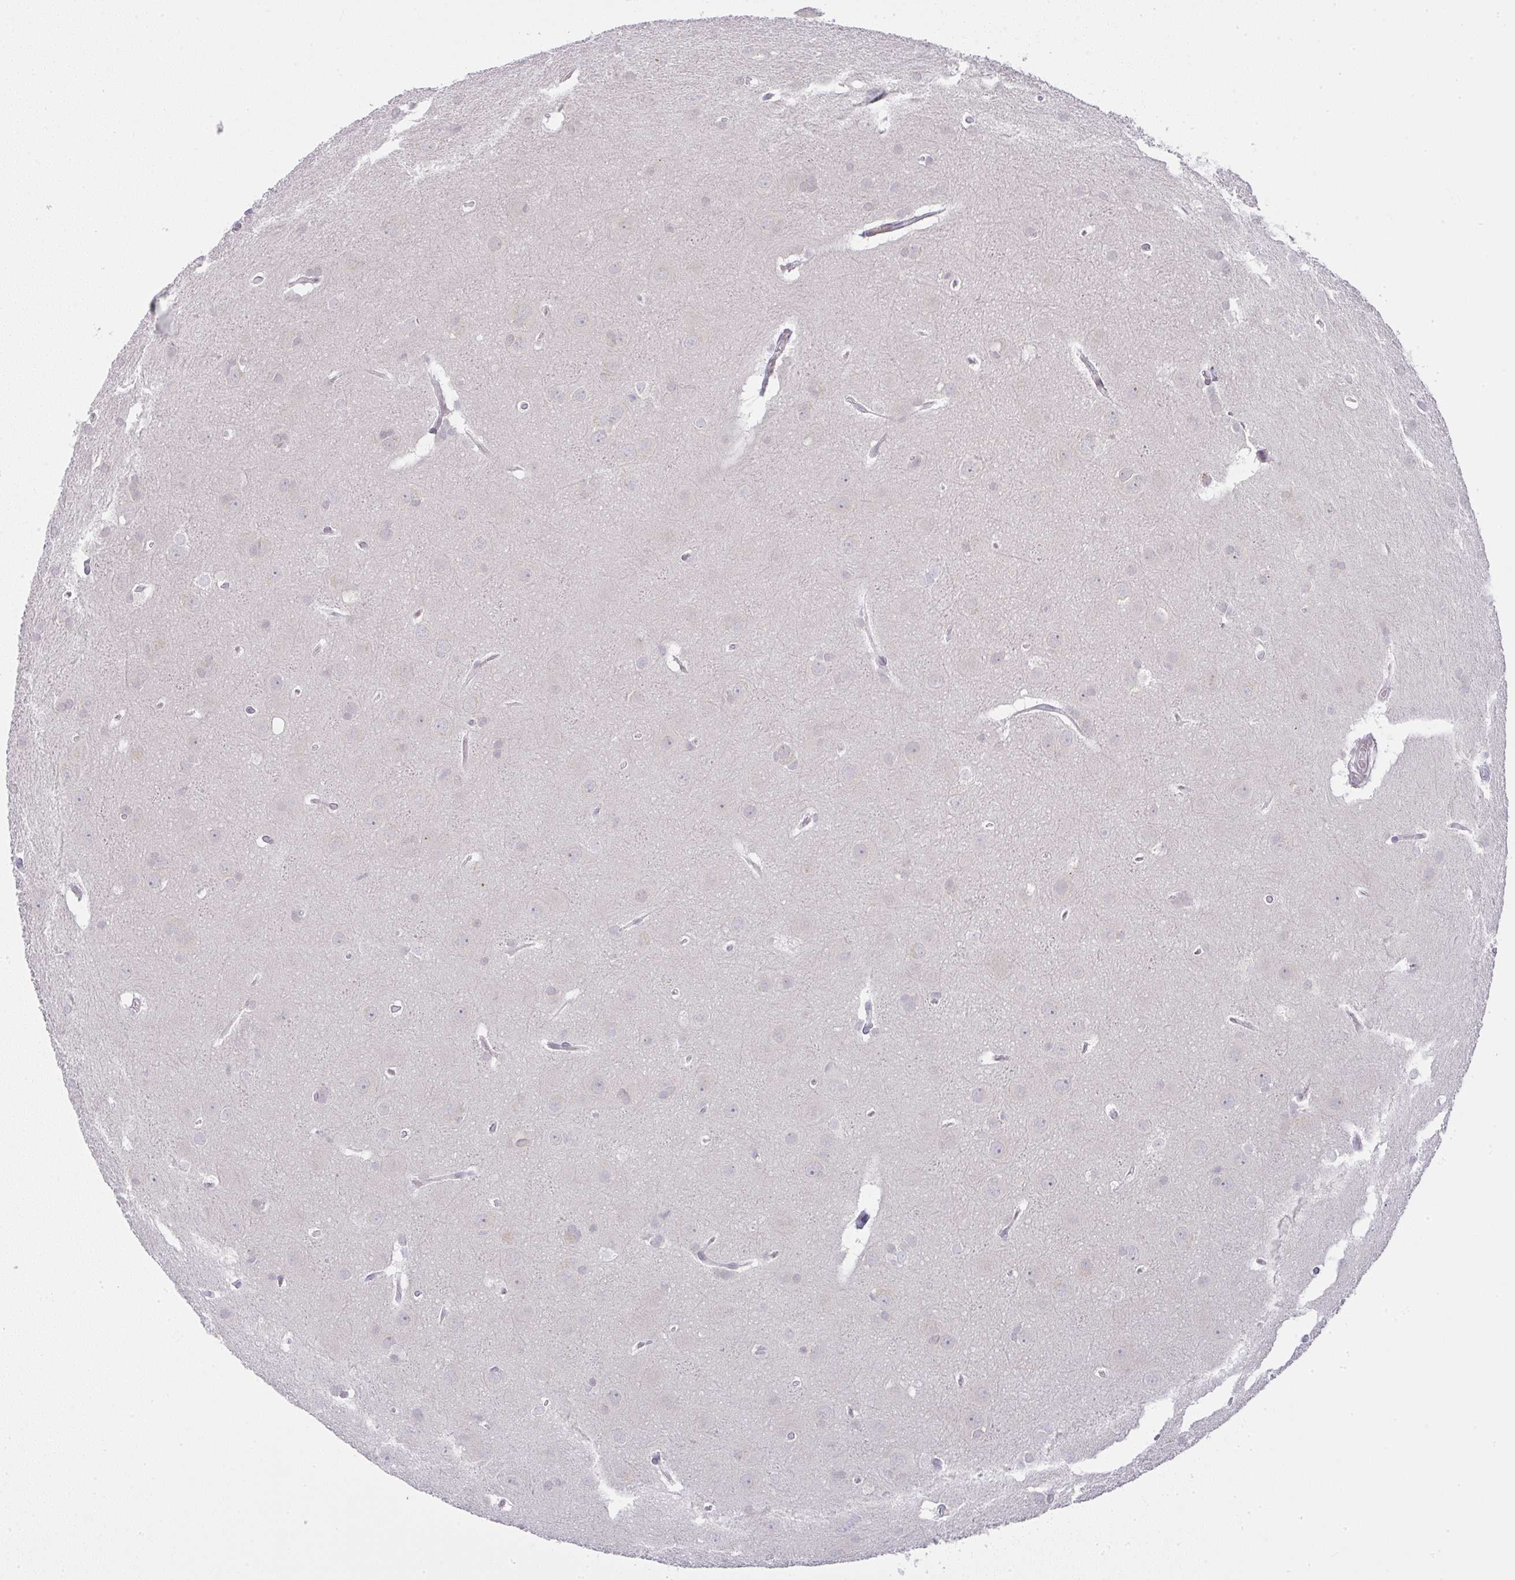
{"staining": {"intensity": "negative", "quantity": "none", "location": "none"}, "tissue": "glioma", "cell_type": "Tumor cells", "image_type": "cancer", "snomed": [{"axis": "morphology", "description": "Glioma, malignant, Low grade"}, {"axis": "topography", "description": "Brain"}], "caption": "Image shows no significant protein positivity in tumor cells of malignant low-grade glioma.", "gene": "CACNA1S", "patient": {"sex": "female", "age": 32}}